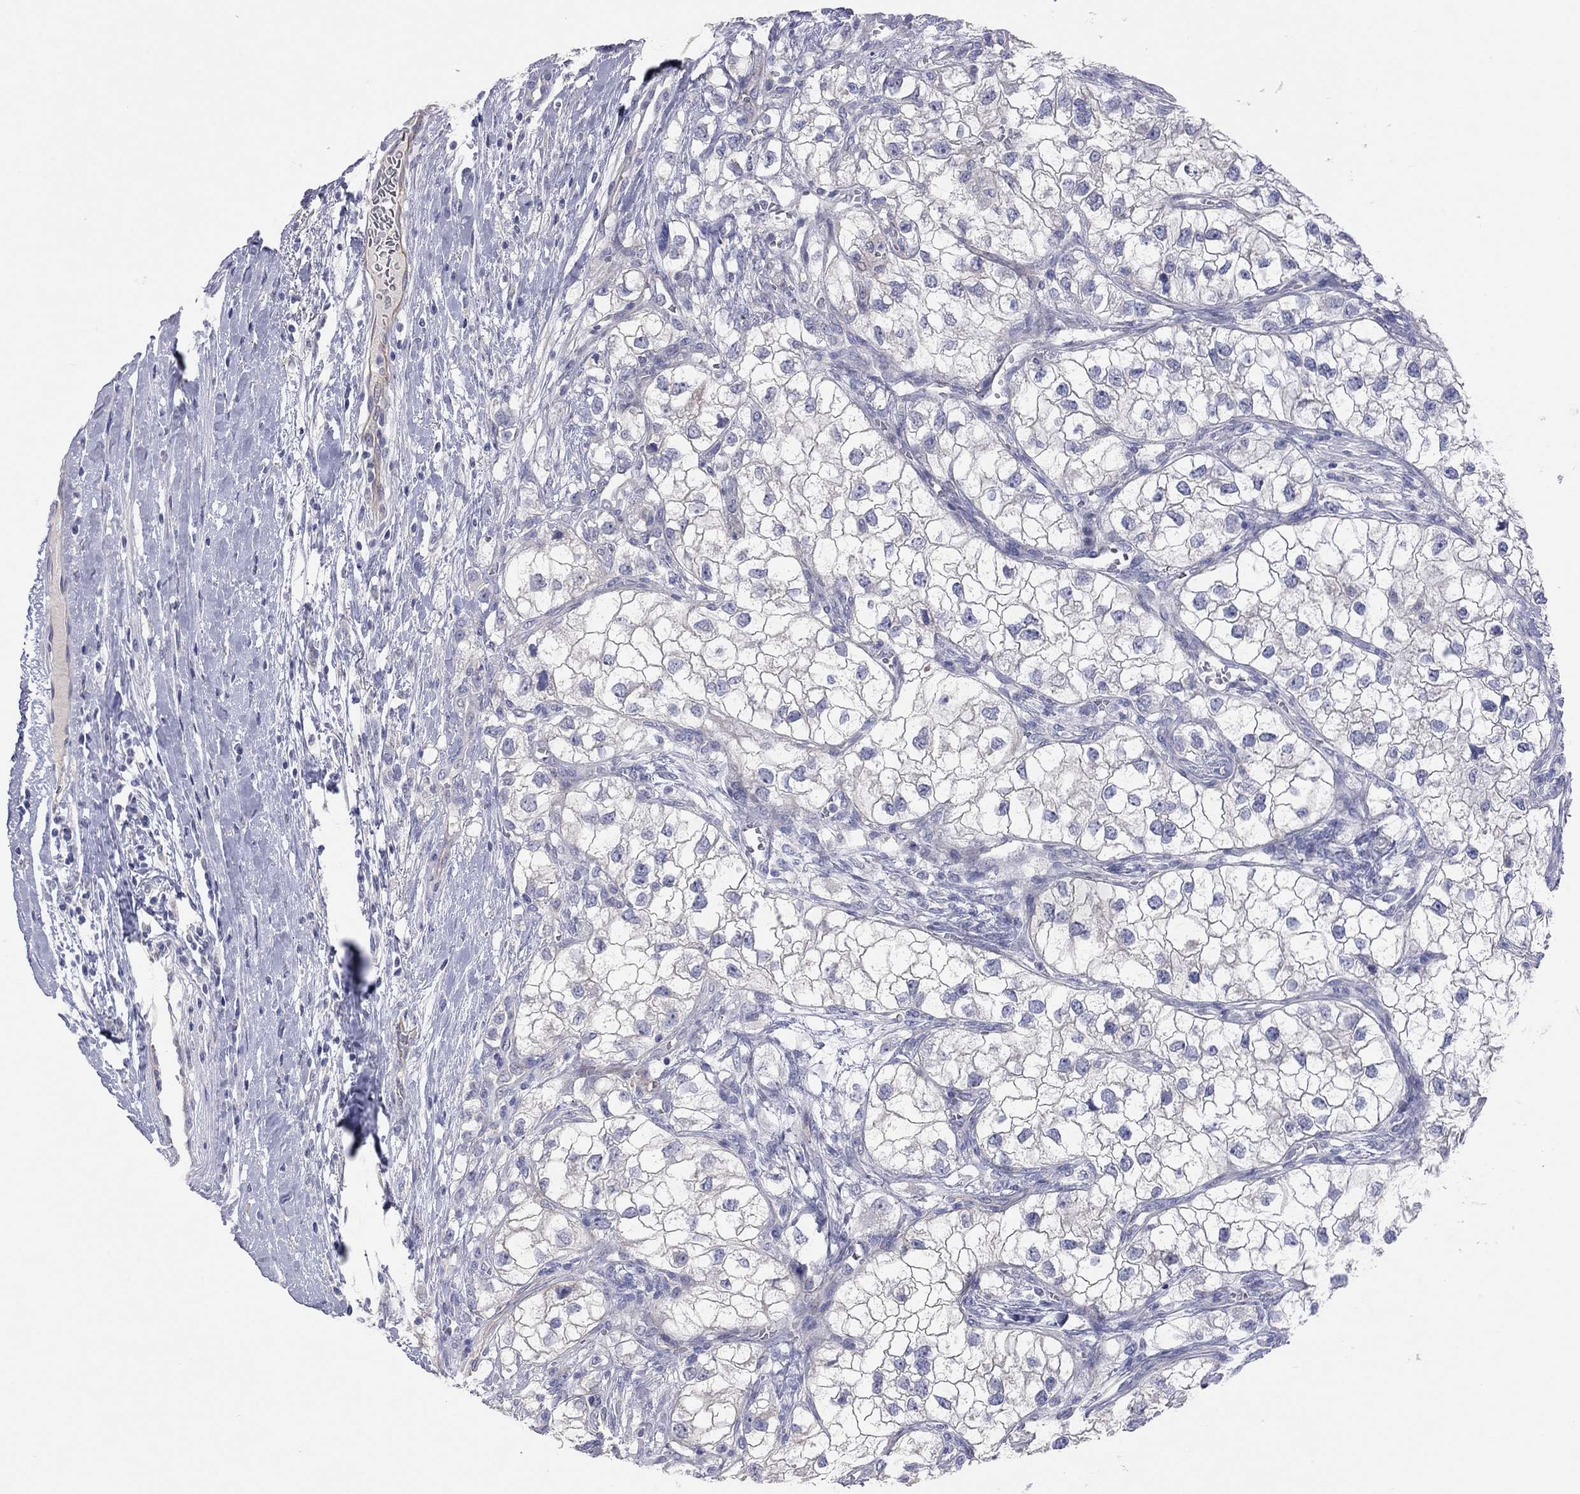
{"staining": {"intensity": "negative", "quantity": "none", "location": "none"}, "tissue": "renal cancer", "cell_type": "Tumor cells", "image_type": "cancer", "snomed": [{"axis": "morphology", "description": "Adenocarcinoma, NOS"}, {"axis": "topography", "description": "Kidney"}], "caption": "Immunohistochemistry (IHC) of human renal cancer demonstrates no positivity in tumor cells. (DAB (3,3'-diaminobenzidine) immunohistochemistry, high magnification).", "gene": "KCNB1", "patient": {"sex": "male", "age": 59}}